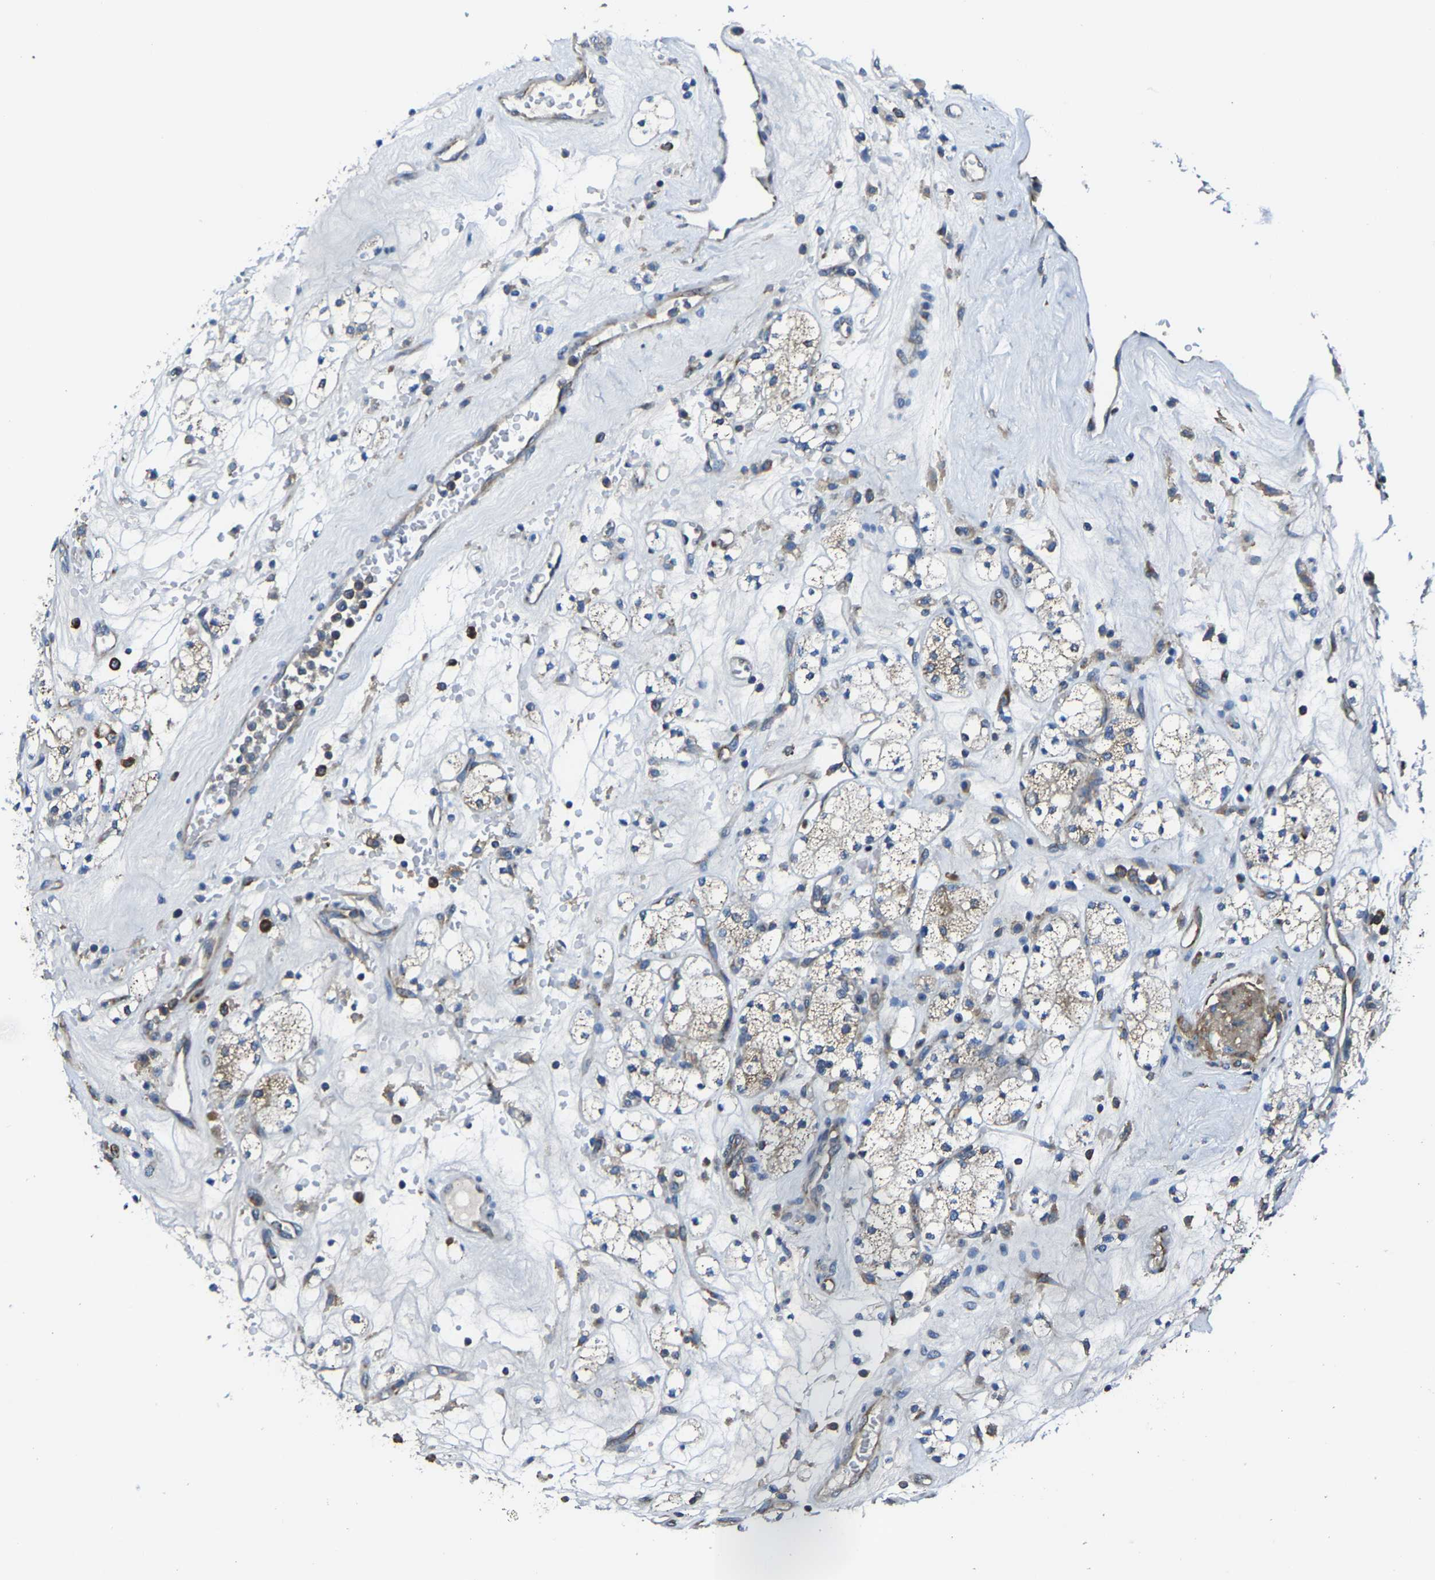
{"staining": {"intensity": "weak", "quantity": ">75%", "location": "cytoplasmic/membranous"}, "tissue": "renal cancer", "cell_type": "Tumor cells", "image_type": "cancer", "snomed": [{"axis": "morphology", "description": "Adenocarcinoma, NOS"}, {"axis": "topography", "description": "Kidney"}], "caption": "Adenocarcinoma (renal) was stained to show a protein in brown. There is low levels of weak cytoplasmic/membranous expression in about >75% of tumor cells.", "gene": "G3BP2", "patient": {"sex": "male", "age": 77}}